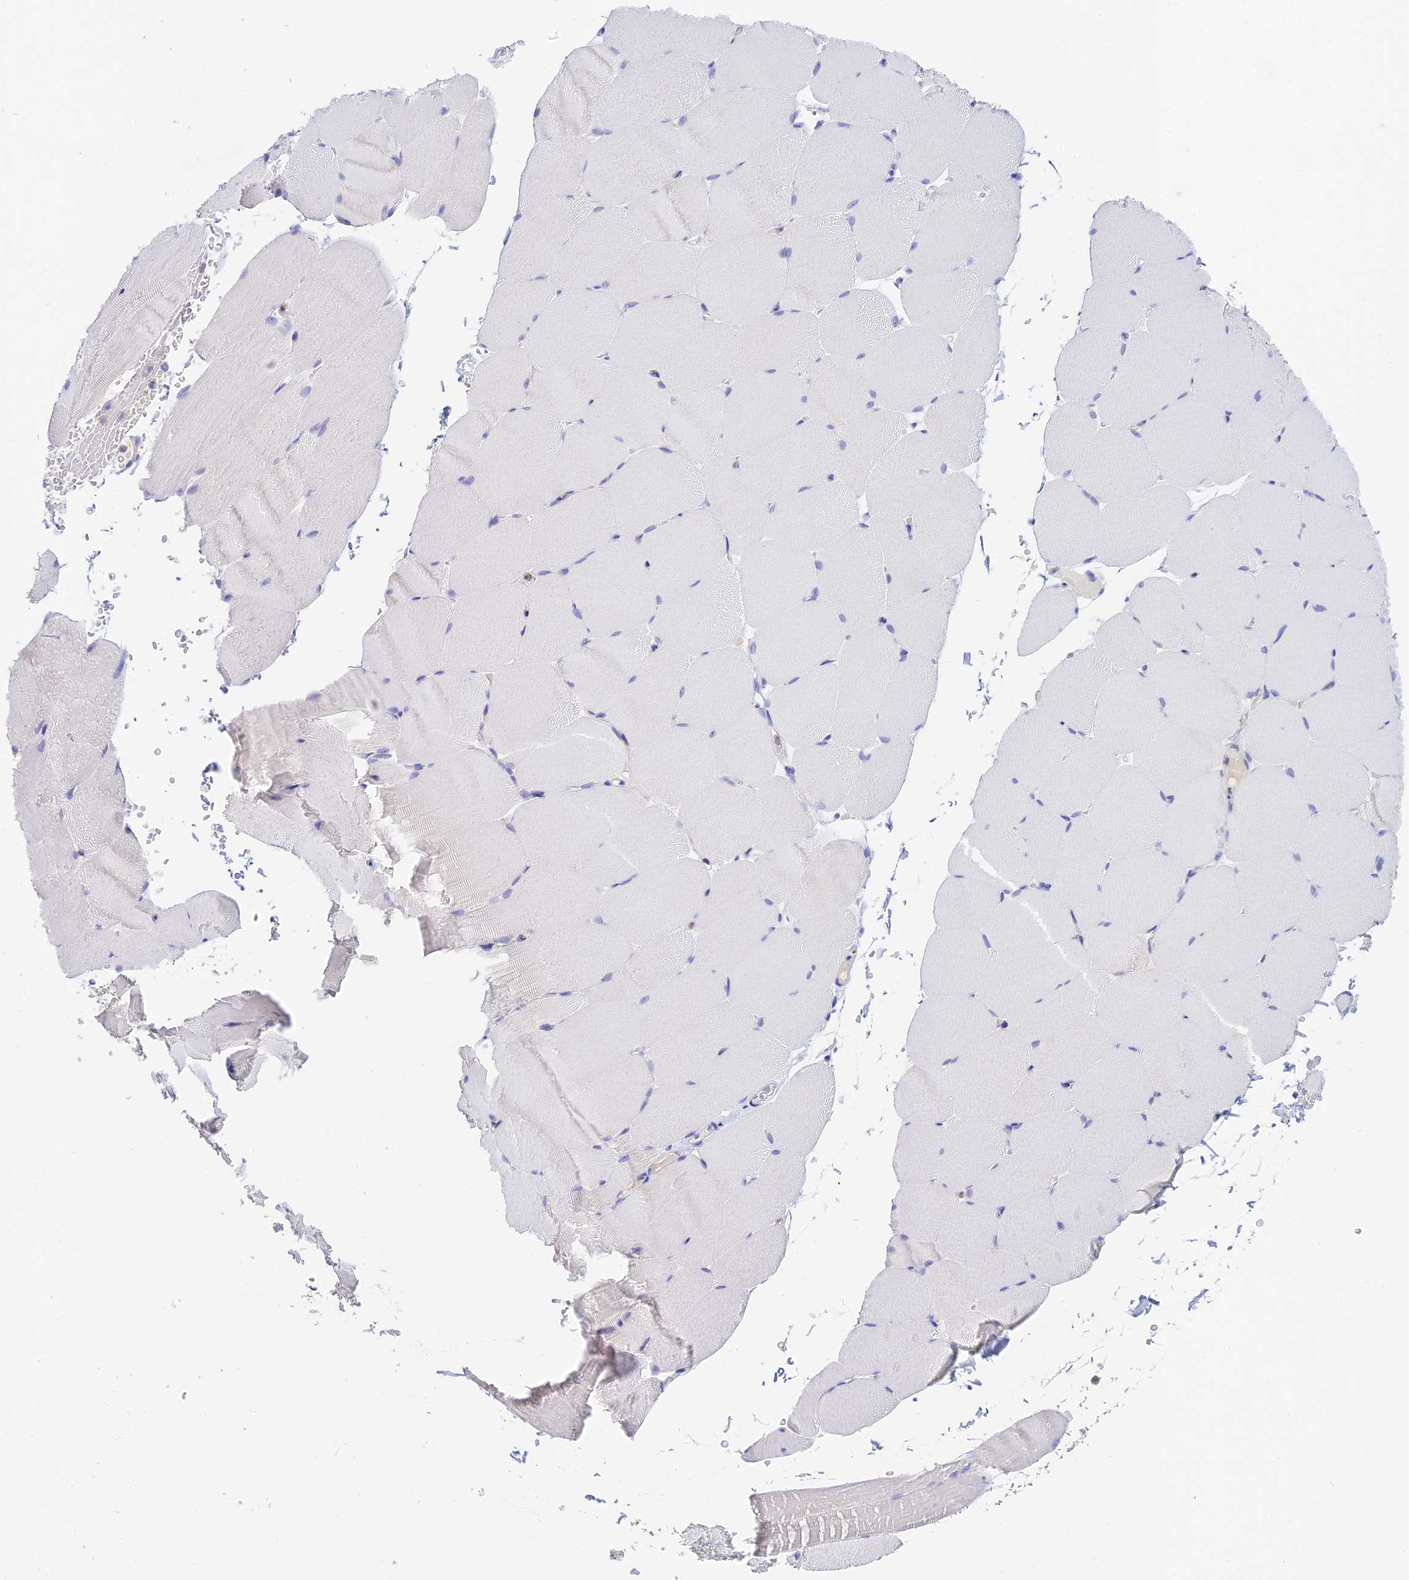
{"staining": {"intensity": "negative", "quantity": "none", "location": "none"}, "tissue": "skeletal muscle", "cell_type": "Myocytes", "image_type": "normal", "snomed": [{"axis": "morphology", "description": "Normal tissue, NOS"}, {"axis": "topography", "description": "Skeletal muscle"}, {"axis": "topography", "description": "Parathyroid gland"}], "caption": "Immunohistochemistry (IHC) histopathology image of normal skeletal muscle: skeletal muscle stained with DAB shows no significant protein staining in myocytes.", "gene": "INTS13", "patient": {"sex": "female", "age": 37}}